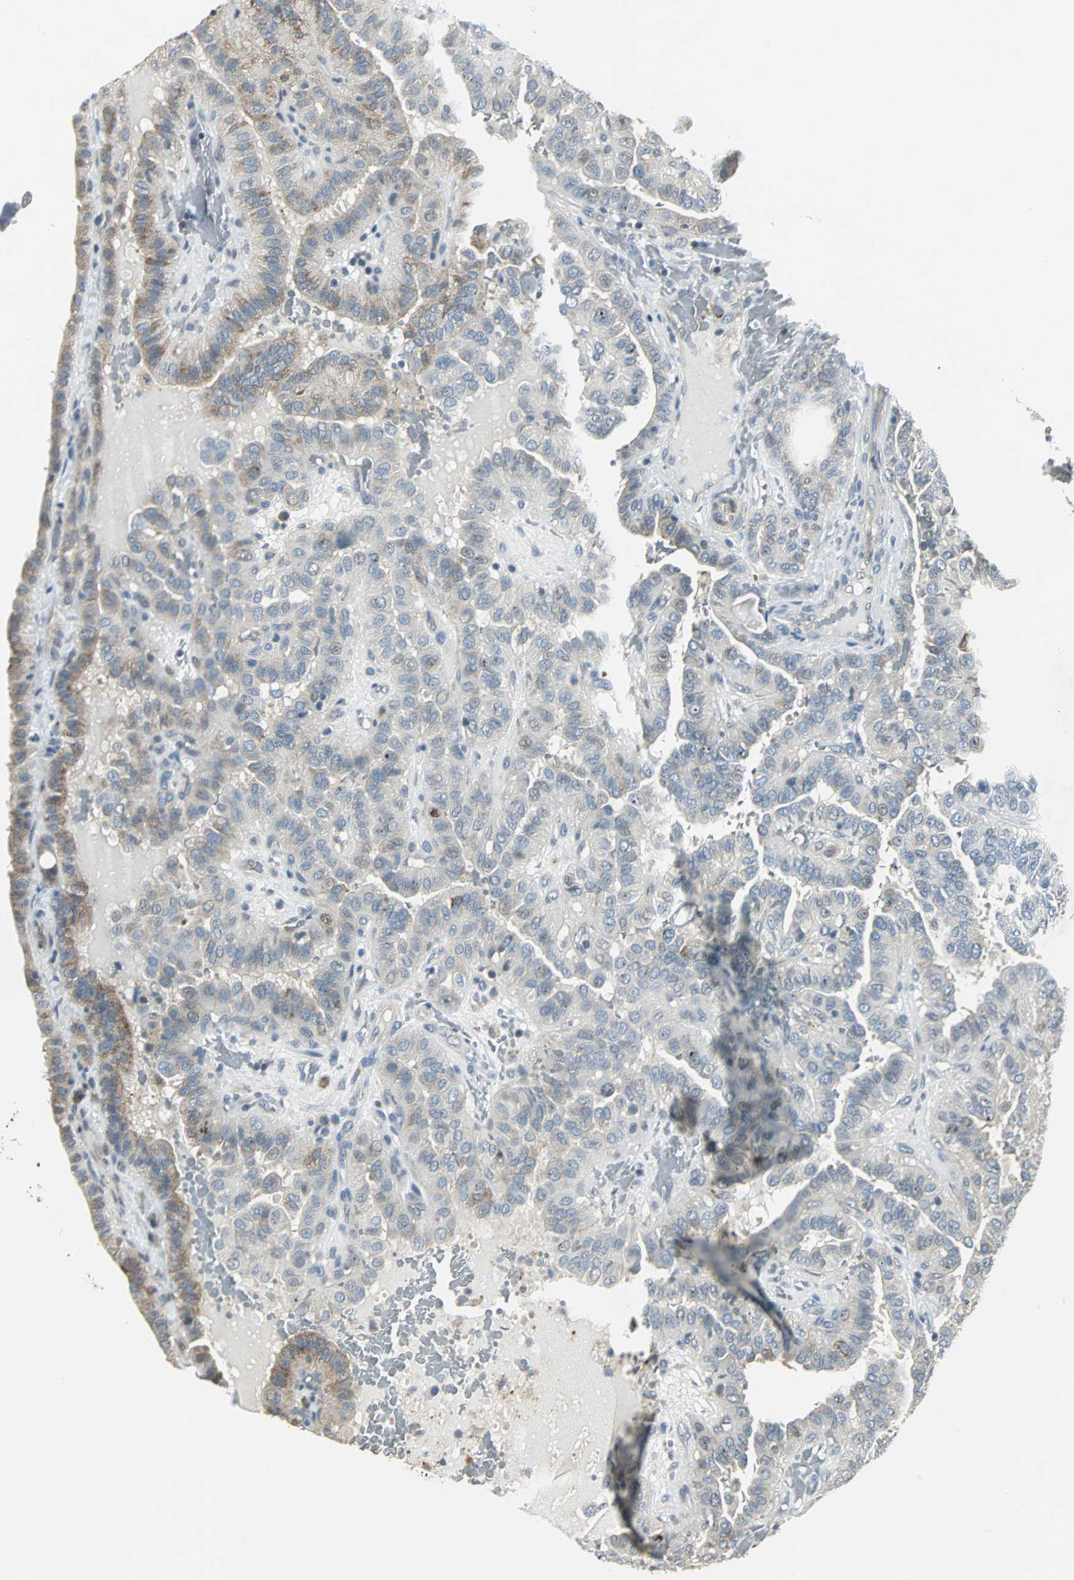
{"staining": {"intensity": "moderate", "quantity": "25%-75%", "location": "cytoplasmic/membranous"}, "tissue": "thyroid cancer", "cell_type": "Tumor cells", "image_type": "cancer", "snomed": [{"axis": "morphology", "description": "Papillary adenocarcinoma, NOS"}, {"axis": "topography", "description": "Thyroid gland"}], "caption": "A high-resolution photomicrograph shows IHC staining of thyroid cancer (papillary adenocarcinoma), which demonstrates moderate cytoplasmic/membranous expression in about 25%-75% of tumor cells.", "gene": "CCT5", "patient": {"sex": "male", "age": 77}}